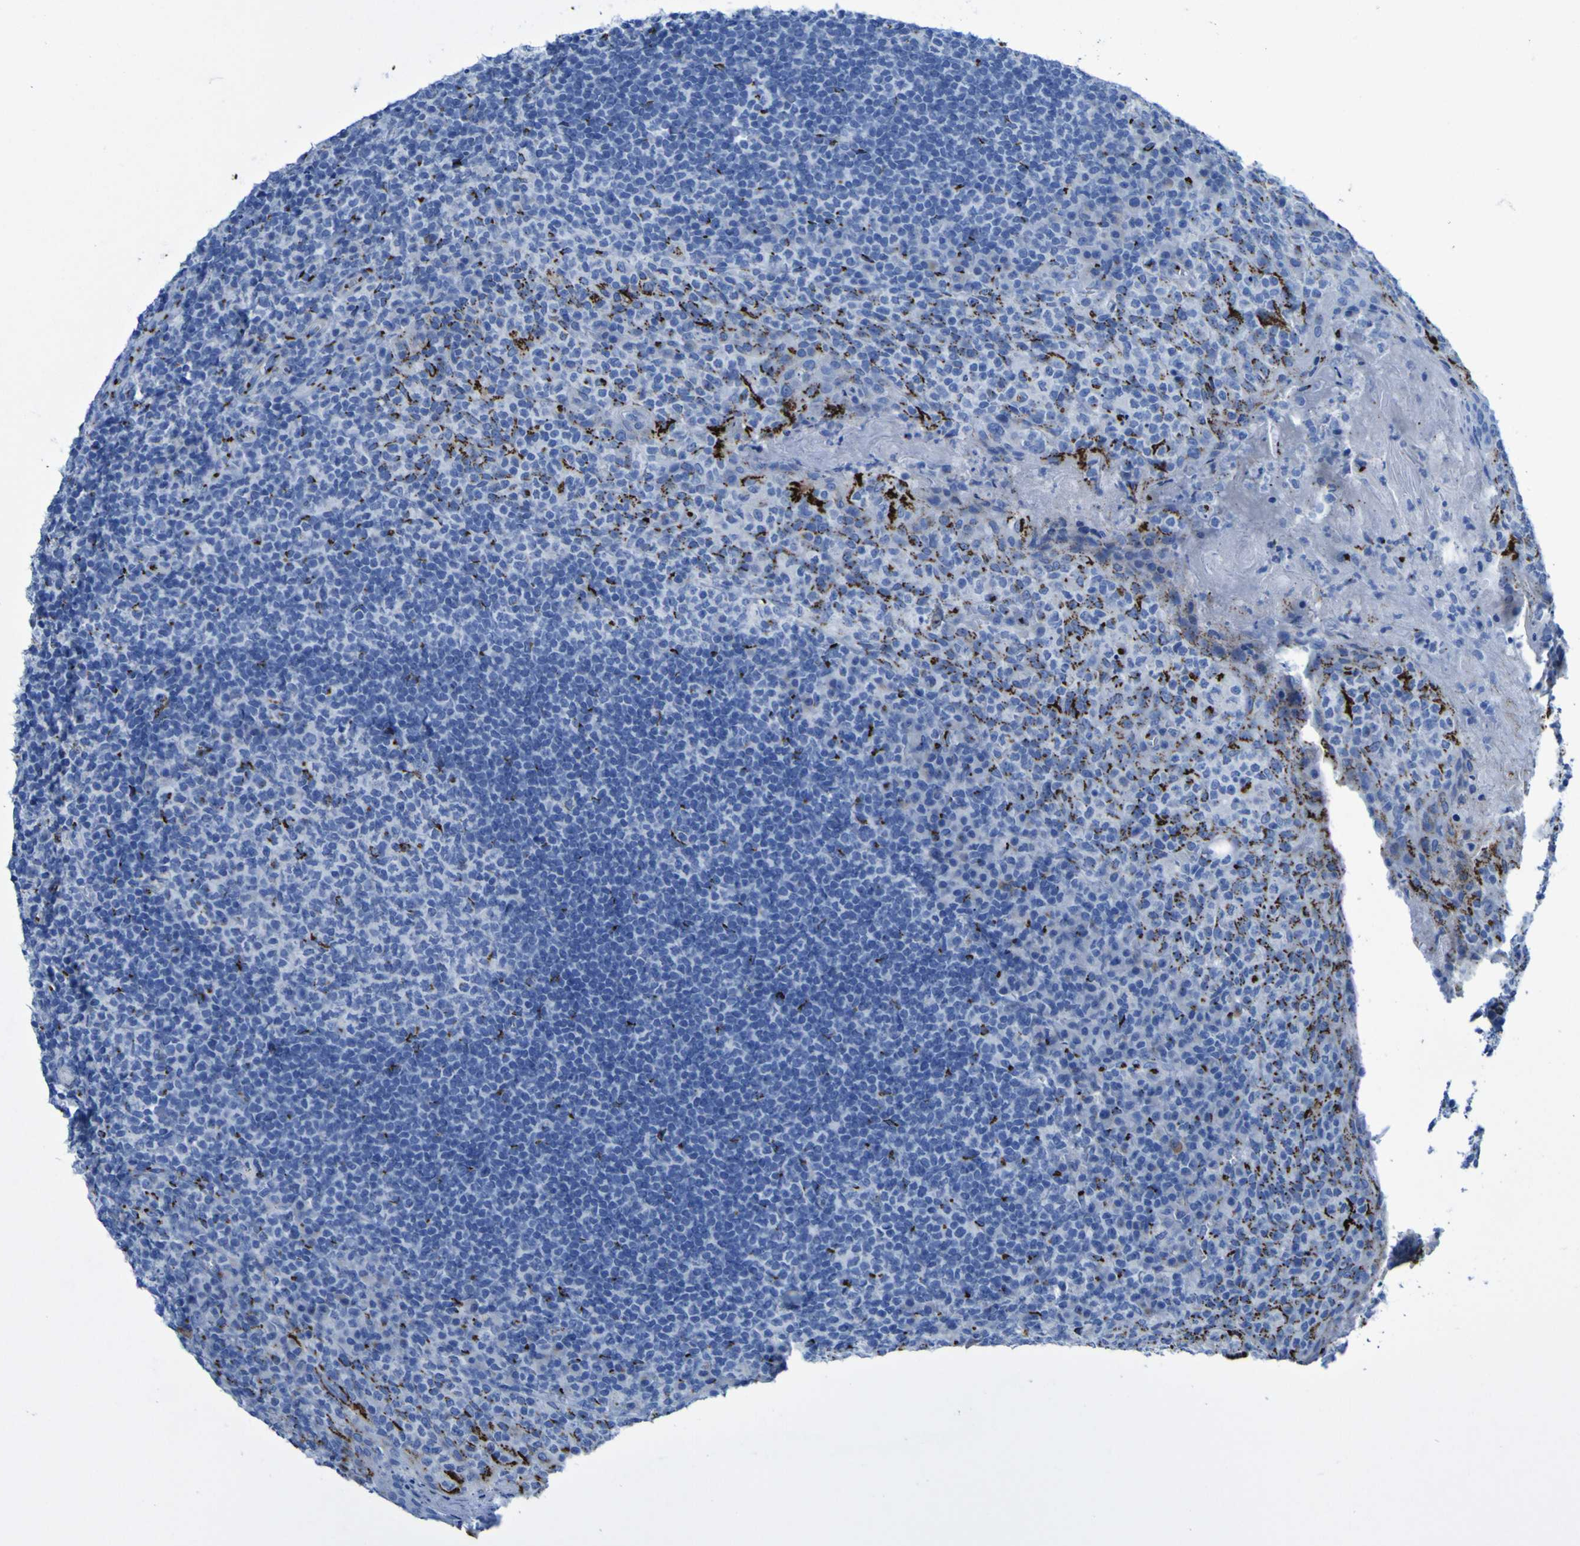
{"staining": {"intensity": "strong", "quantity": "<25%", "location": "cytoplasmic/membranous"}, "tissue": "tonsil", "cell_type": "Germinal center cells", "image_type": "normal", "snomed": [{"axis": "morphology", "description": "Normal tissue, NOS"}, {"axis": "topography", "description": "Tonsil"}], "caption": "This is an image of immunohistochemistry (IHC) staining of benign tonsil, which shows strong expression in the cytoplasmic/membranous of germinal center cells.", "gene": "GOLM1", "patient": {"sex": "male", "age": 17}}